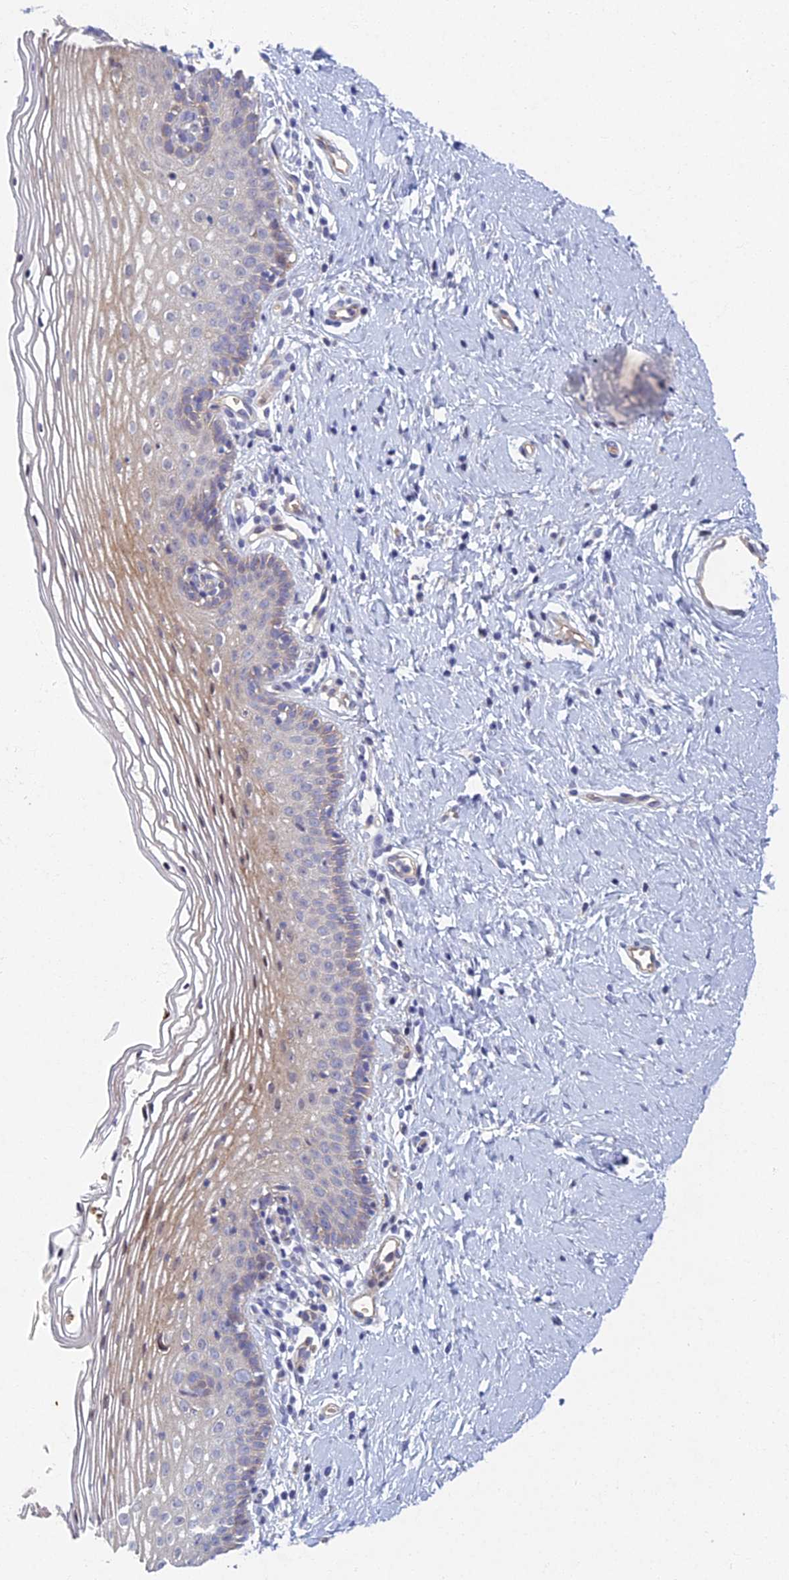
{"staining": {"intensity": "moderate", "quantity": "<25%", "location": "cytoplasmic/membranous"}, "tissue": "vagina", "cell_type": "Squamous epithelial cells", "image_type": "normal", "snomed": [{"axis": "morphology", "description": "Normal tissue, NOS"}, {"axis": "topography", "description": "Vagina"}], "caption": "Immunohistochemistry (IHC) micrograph of normal human vagina stained for a protein (brown), which reveals low levels of moderate cytoplasmic/membranous staining in about <25% of squamous epithelial cells.", "gene": "RHBDL2", "patient": {"sex": "female", "age": 32}}